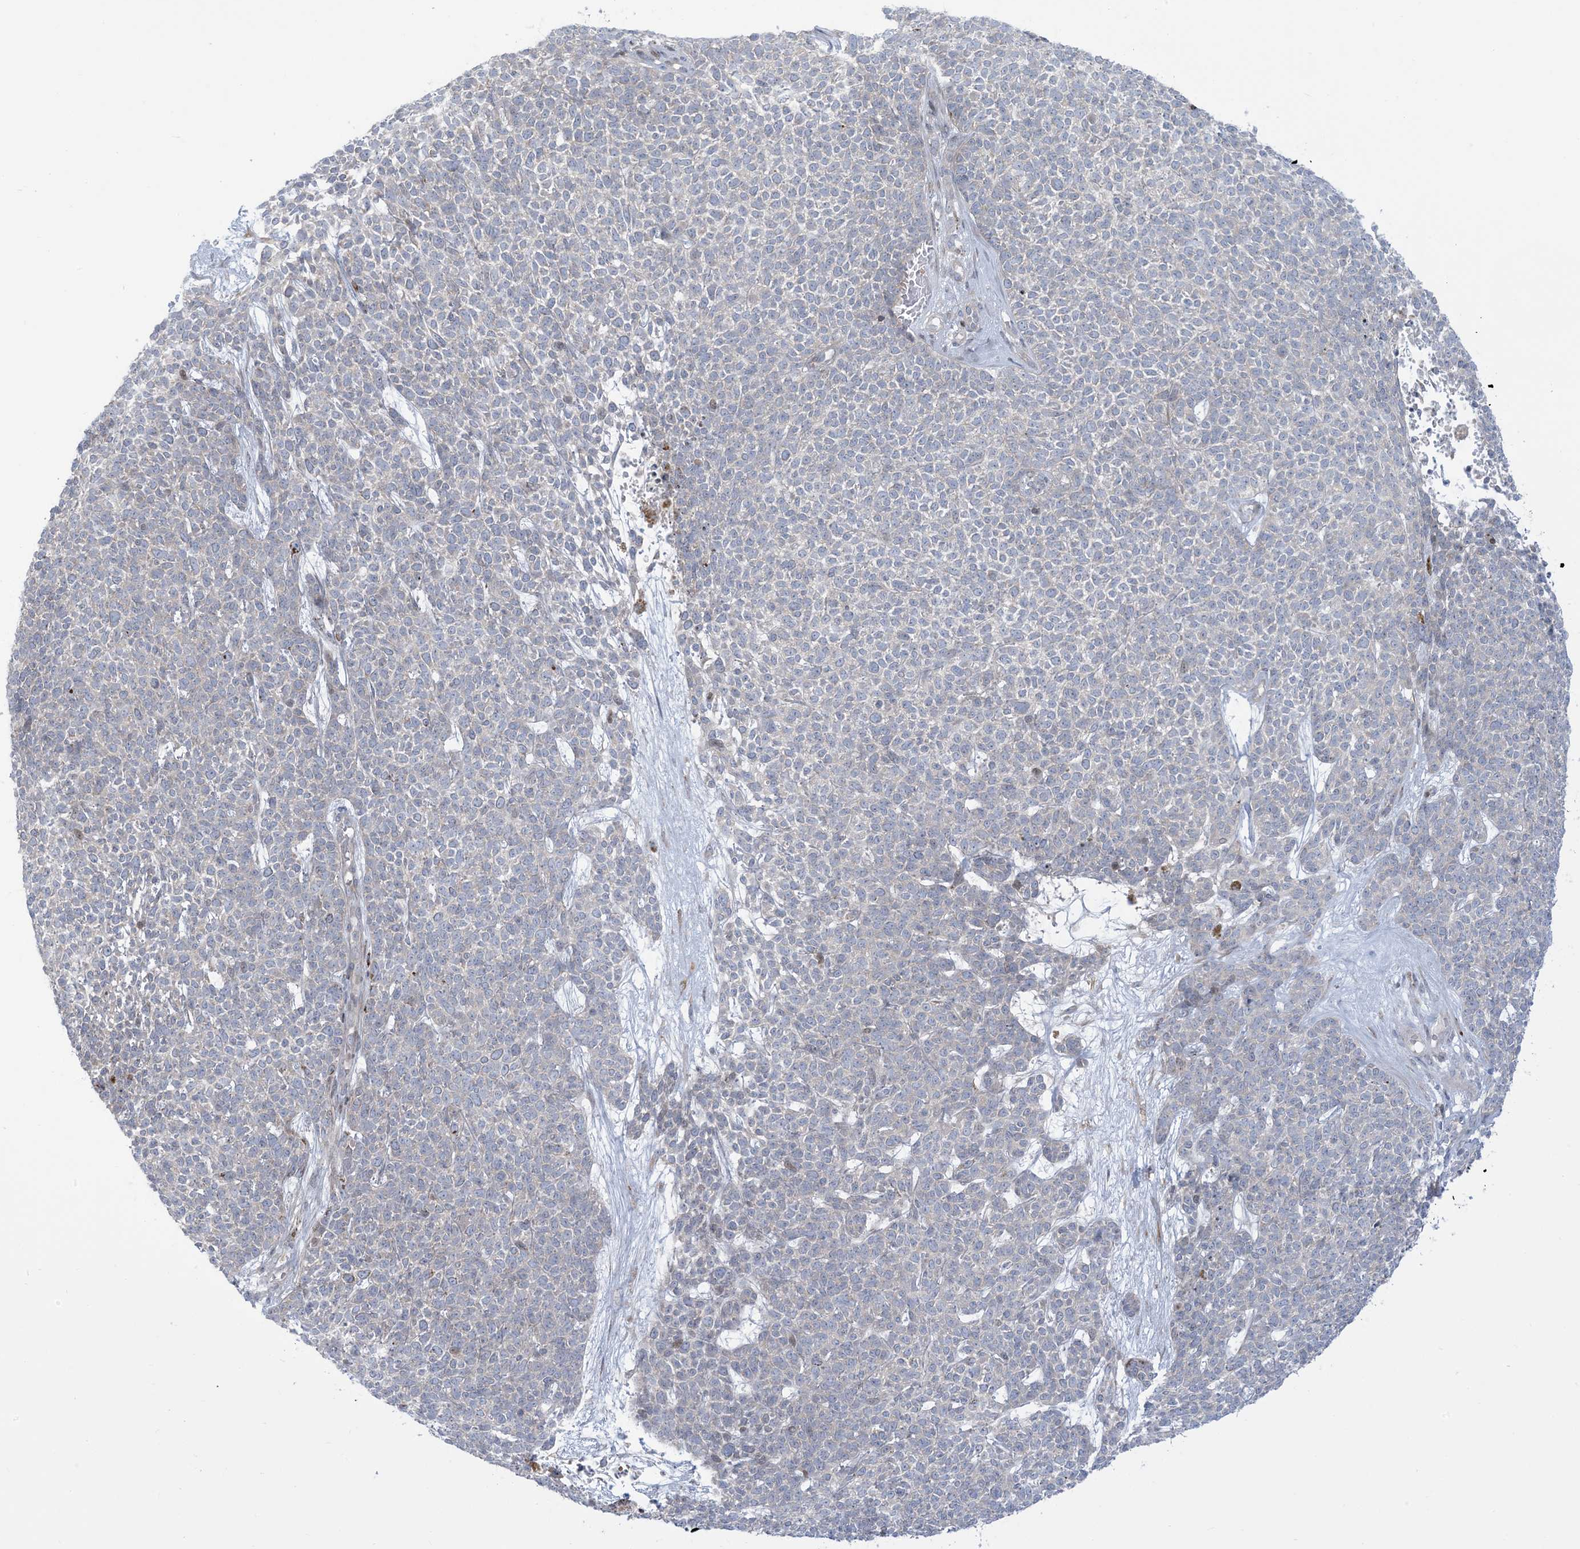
{"staining": {"intensity": "negative", "quantity": "none", "location": "none"}, "tissue": "skin cancer", "cell_type": "Tumor cells", "image_type": "cancer", "snomed": [{"axis": "morphology", "description": "Basal cell carcinoma"}, {"axis": "topography", "description": "Skin"}], "caption": "Immunohistochemistry photomicrograph of neoplastic tissue: skin cancer stained with DAB (3,3'-diaminobenzidine) demonstrates no significant protein expression in tumor cells. The staining was performed using DAB to visualize the protein expression in brown, while the nuclei were stained in blue with hematoxylin (Magnification: 20x).", "gene": "AFTPH", "patient": {"sex": "female", "age": 84}}